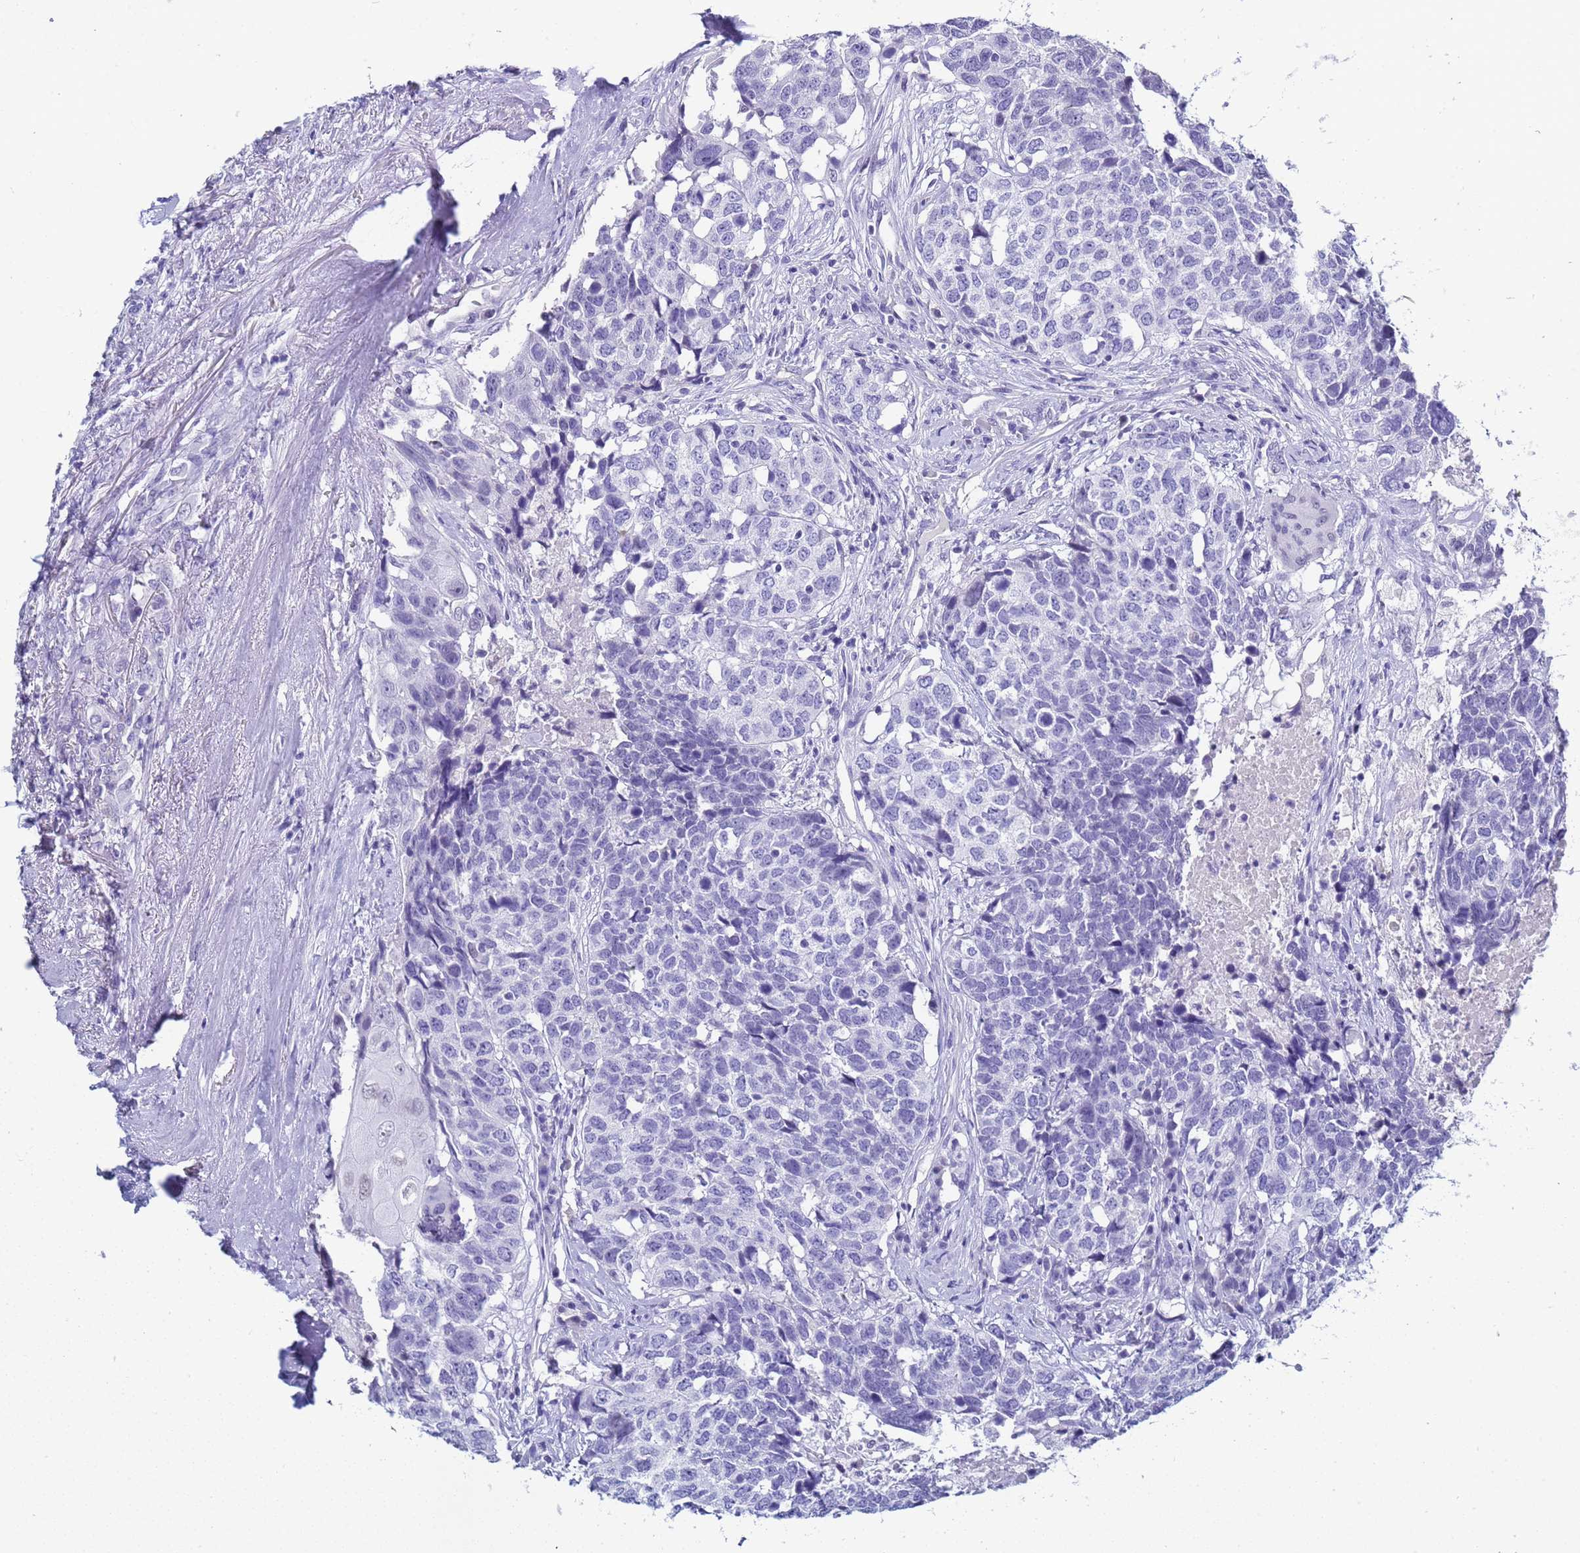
{"staining": {"intensity": "negative", "quantity": "none", "location": "none"}, "tissue": "head and neck cancer", "cell_type": "Tumor cells", "image_type": "cancer", "snomed": [{"axis": "morphology", "description": "Squamous cell carcinoma, NOS"}, {"axis": "topography", "description": "Head-Neck"}], "caption": "Immunohistochemistry (IHC) histopathology image of human head and neck squamous cell carcinoma stained for a protein (brown), which displays no expression in tumor cells.", "gene": "CTRC", "patient": {"sex": "male", "age": 66}}